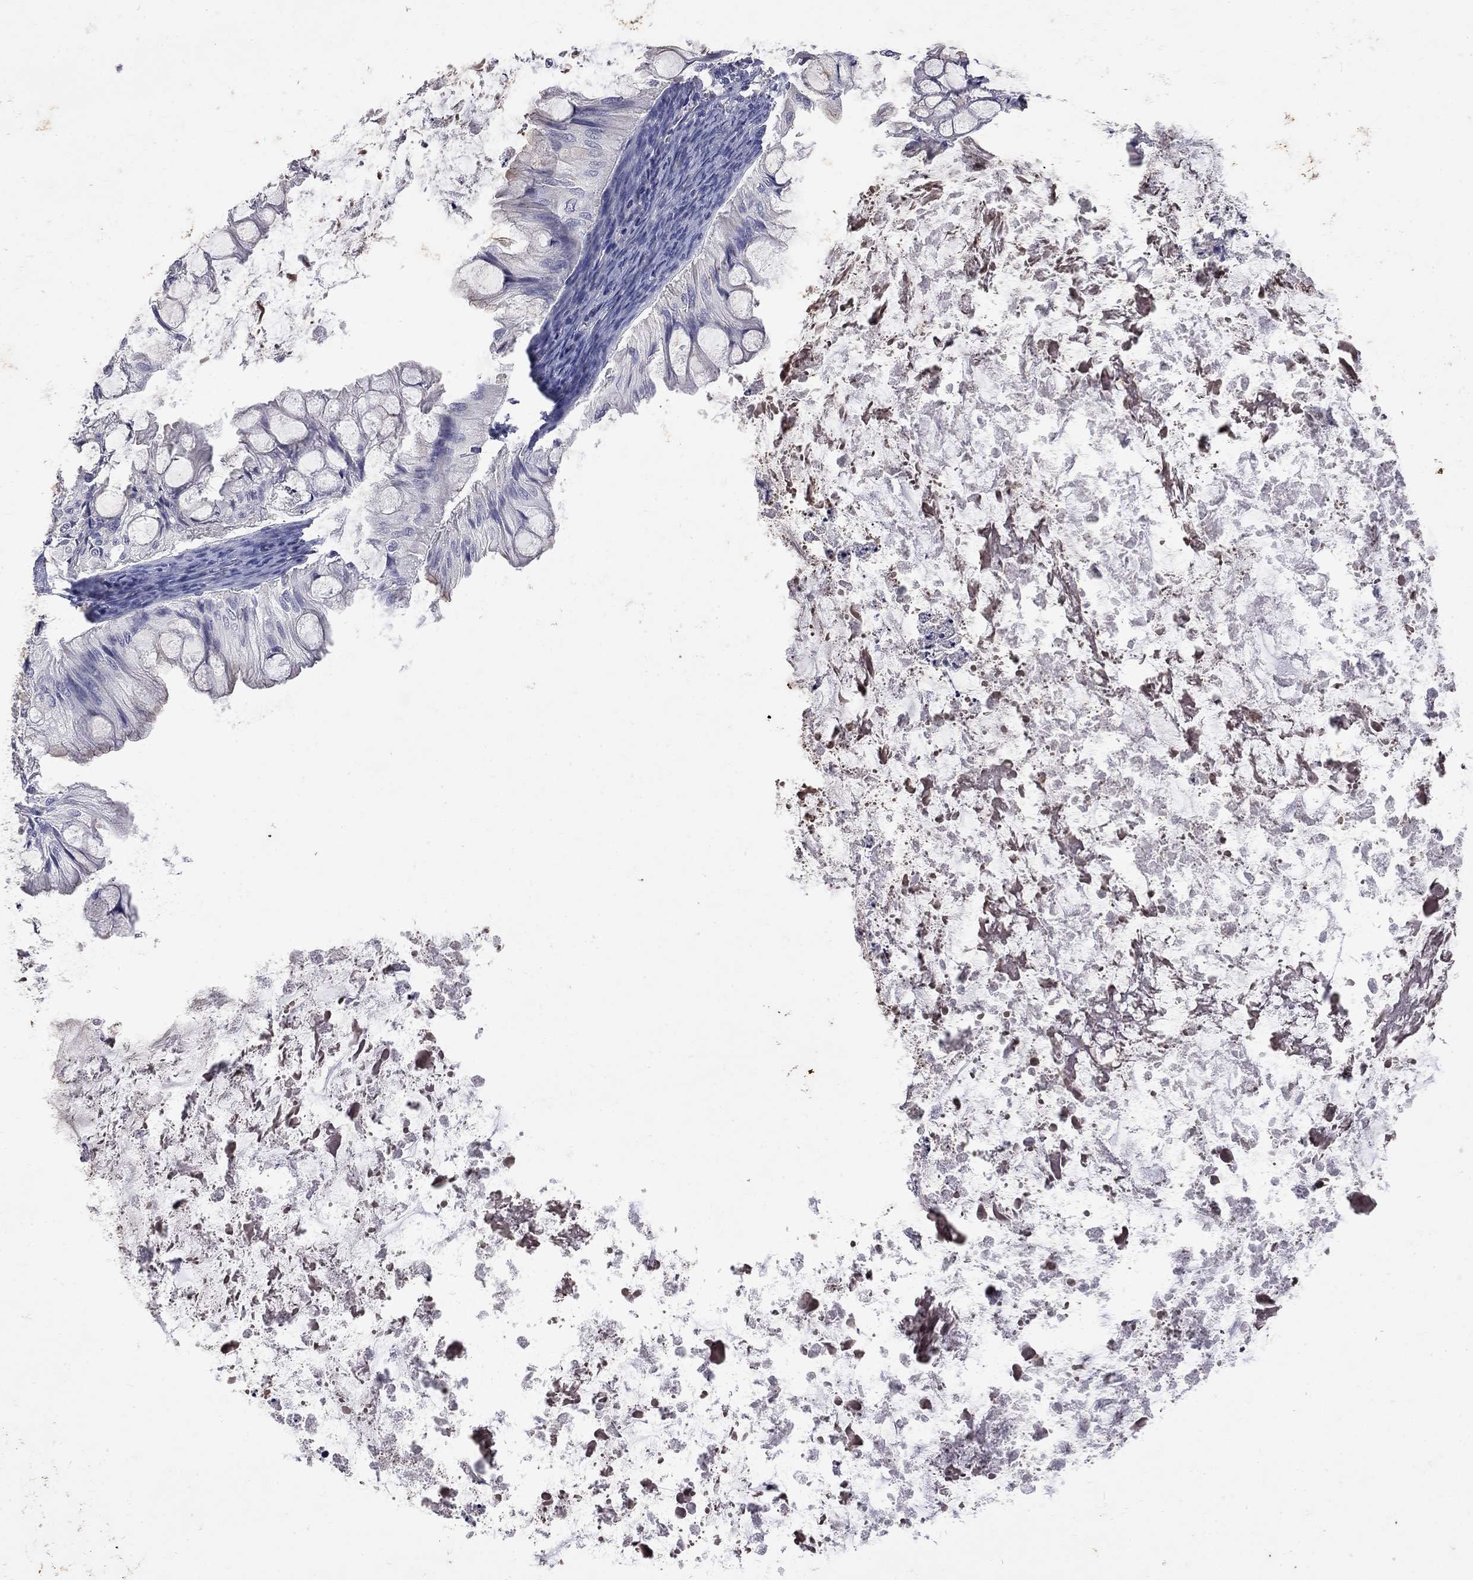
{"staining": {"intensity": "negative", "quantity": "none", "location": "none"}, "tissue": "ovarian cancer", "cell_type": "Tumor cells", "image_type": "cancer", "snomed": [{"axis": "morphology", "description": "Cystadenocarcinoma, mucinous, NOS"}, {"axis": "topography", "description": "Ovary"}], "caption": "This is a image of immunohistochemistry staining of ovarian cancer, which shows no expression in tumor cells.", "gene": "NOS2", "patient": {"sex": "female", "age": 57}}